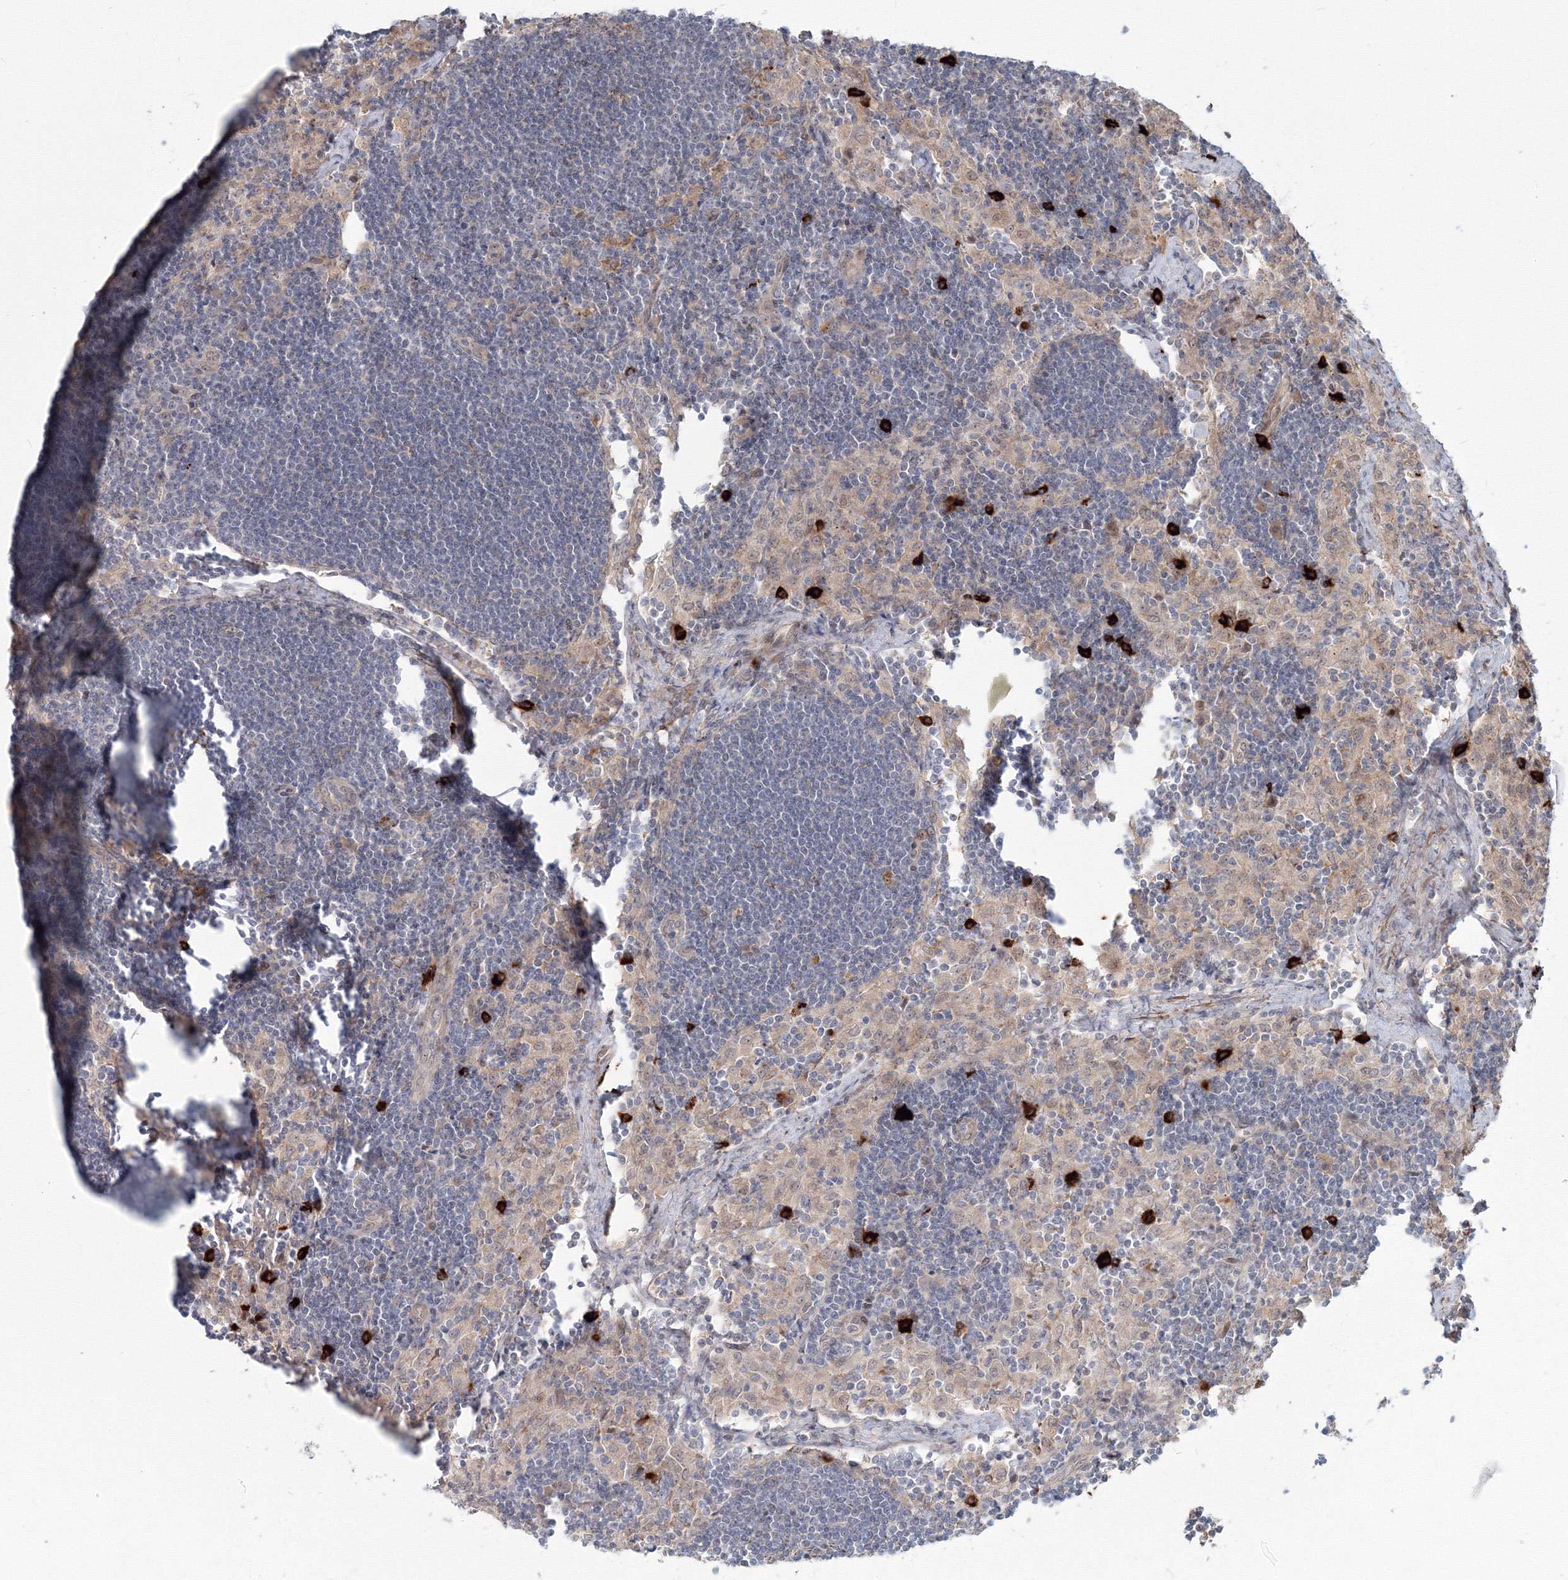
{"staining": {"intensity": "weak", "quantity": "<25%", "location": "cytoplasmic/membranous"}, "tissue": "lymph node", "cell_type": "Germinal center cells", "image_type": "normal", "snomed": [{"axis": "morphology", "description": "Normal tissue, NOS"}, {"axis": "topography", "description": "Lymph node"}], "caption": "DAB (3,3'-diaminobenzidine) immunohistochemical staining of benign lymph node reveals no significant expression in germinal center cells. (Brightfield microscopy of DAB IHC at high magnification).", "gene": "SH3PXD2A", "patient": {"sex": "male", "age": 24}}